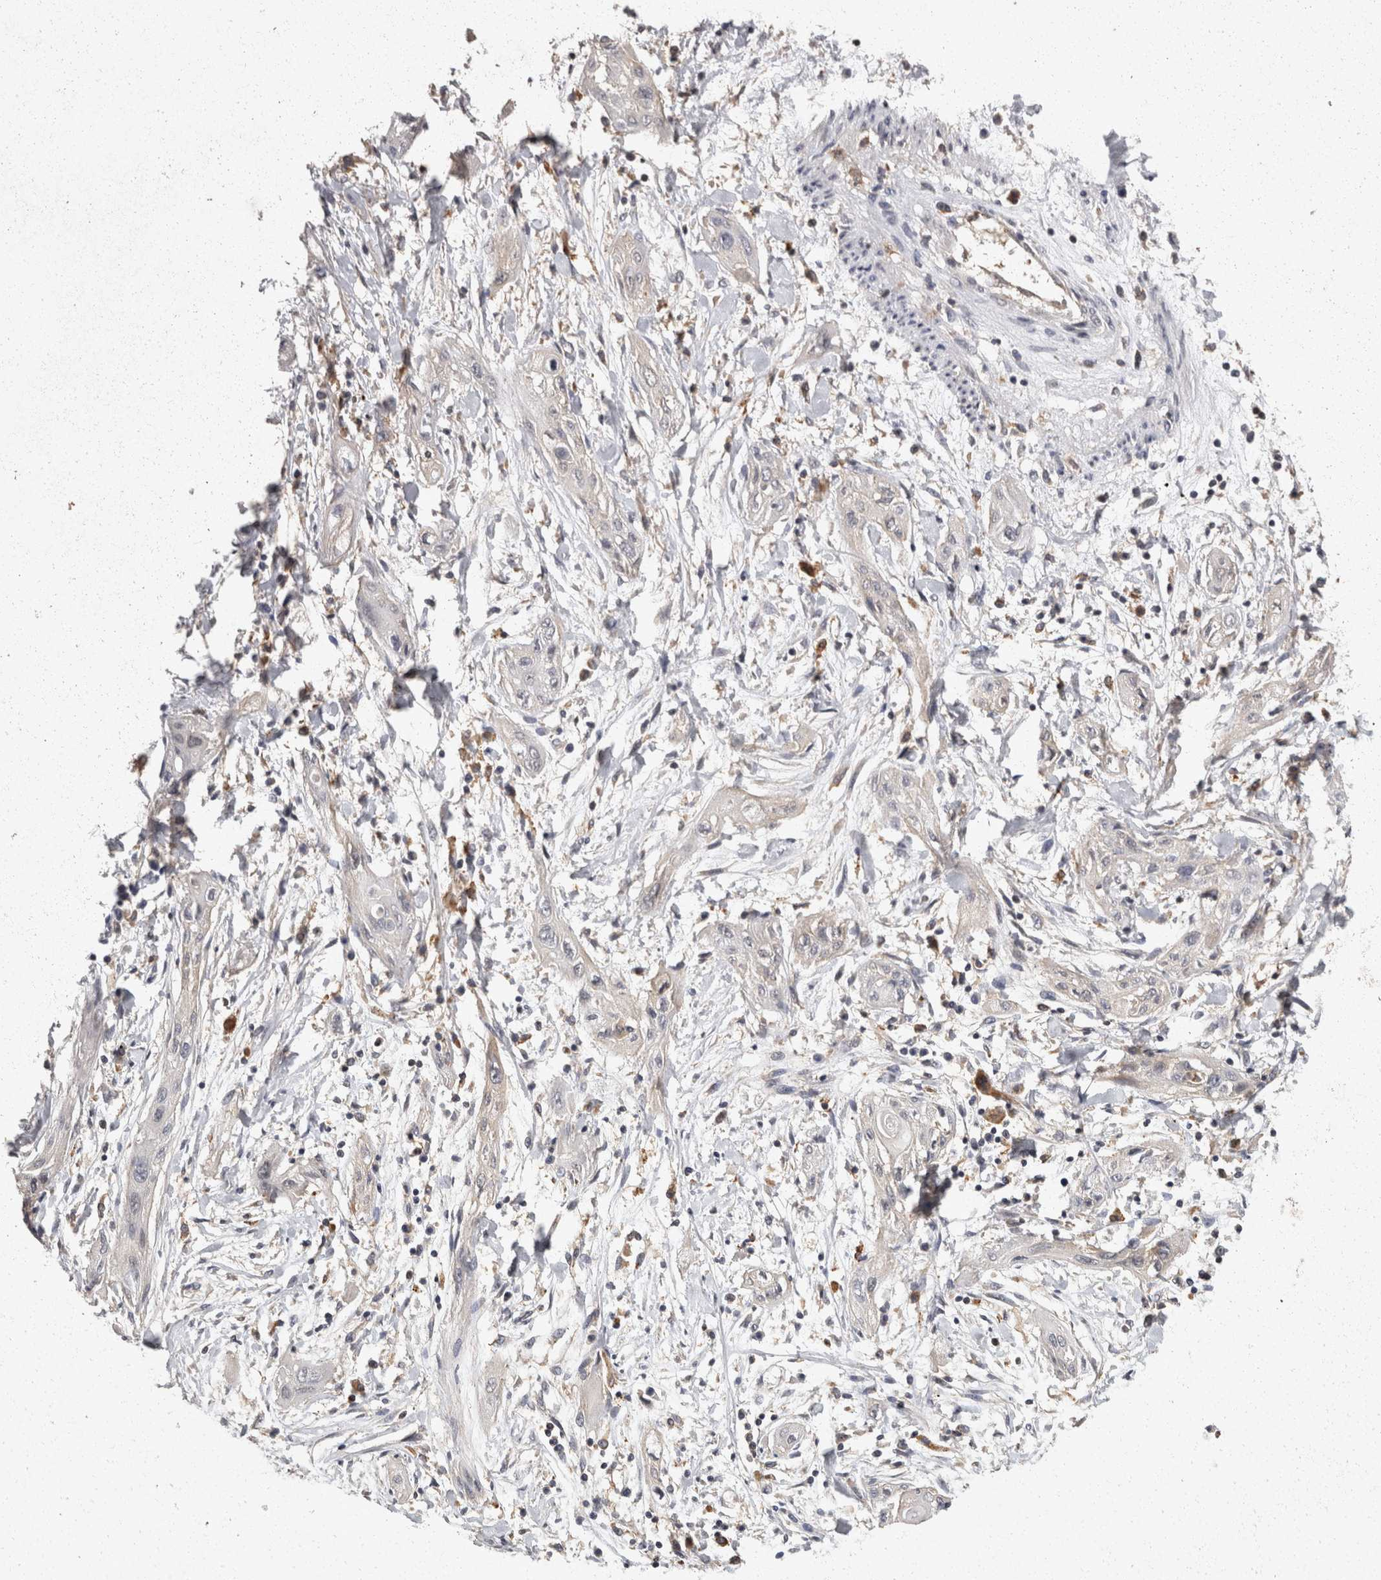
{"staining": {"intensity": "negative", "quantity": "none", "location": "none"}, "tissue": "lung cancer", "cell_type": "Tumor cells", "image_type": "cancer", "snomed": [{"axis": "morphology", "description": "Squamous cell carcinoma, NOS"}, {"axis": "topography", "description": "Lung"}], "caption": "IHC of squamous cell carcinoma (lung) demonstrates no expression in tumor cells.", "gene": "ACAT2", "patient": {"sex": "female", "age": 47}}